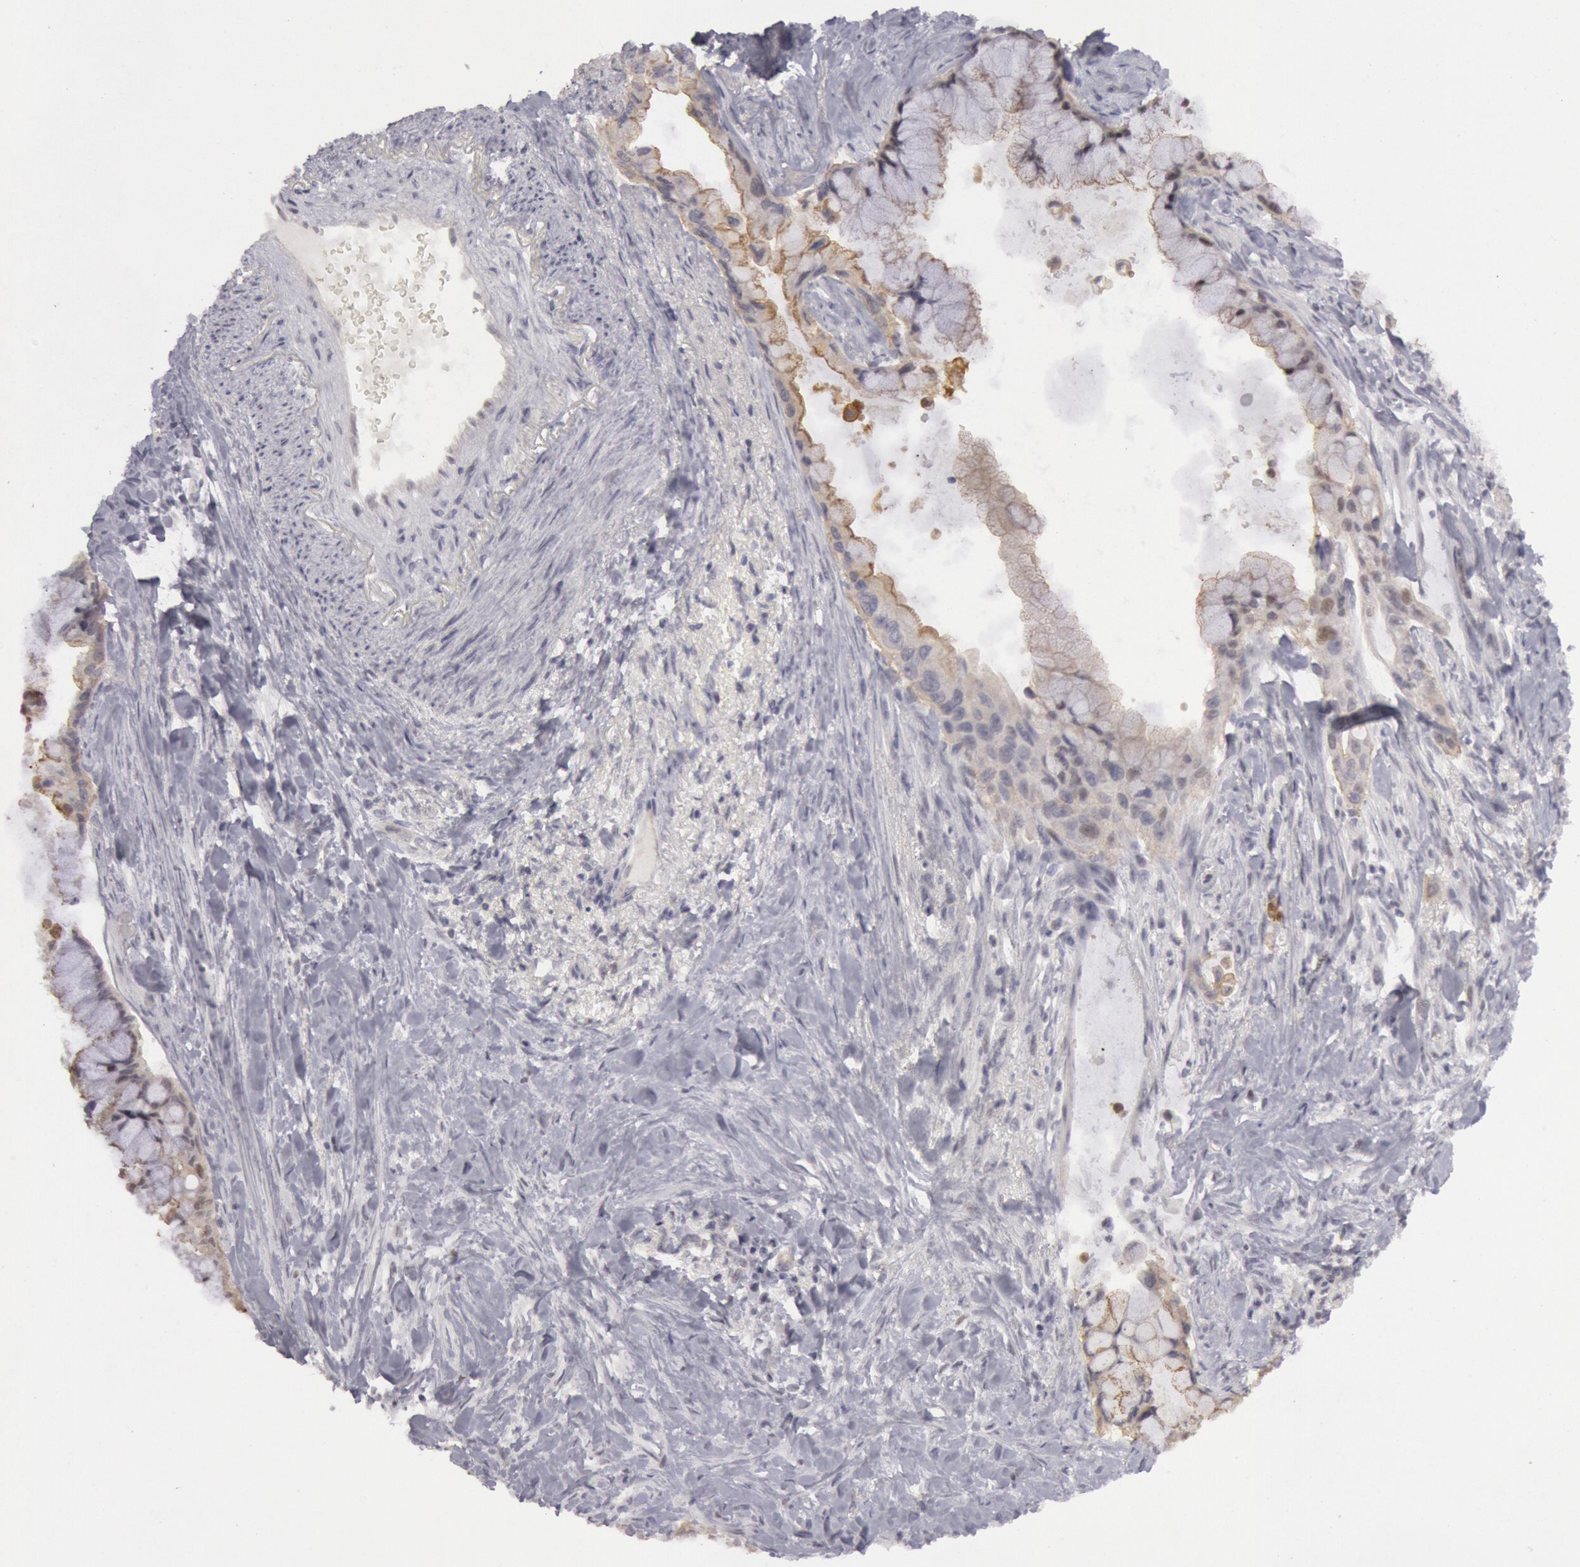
{"staining": {"intensity": "weak", "quantity": "<25%", "location": "cytoplasmic/membranous"}, "tissue": "pancreatic cancer", "cell_type": "Tumor cells", "image_type": "cancer", "snomed": [{"axis": "morphology", "description": "Adenocarcinoma, NOS"}, {"axis": "topography", "description": "Pancreas"}], "caption": "The photomicrograph exhibits no significant positivity in tumor cells of pancreatic cancer (adenocarcinoma).", "gene": "JOSD1", "patient": {"sex": "male", "age": 59}}